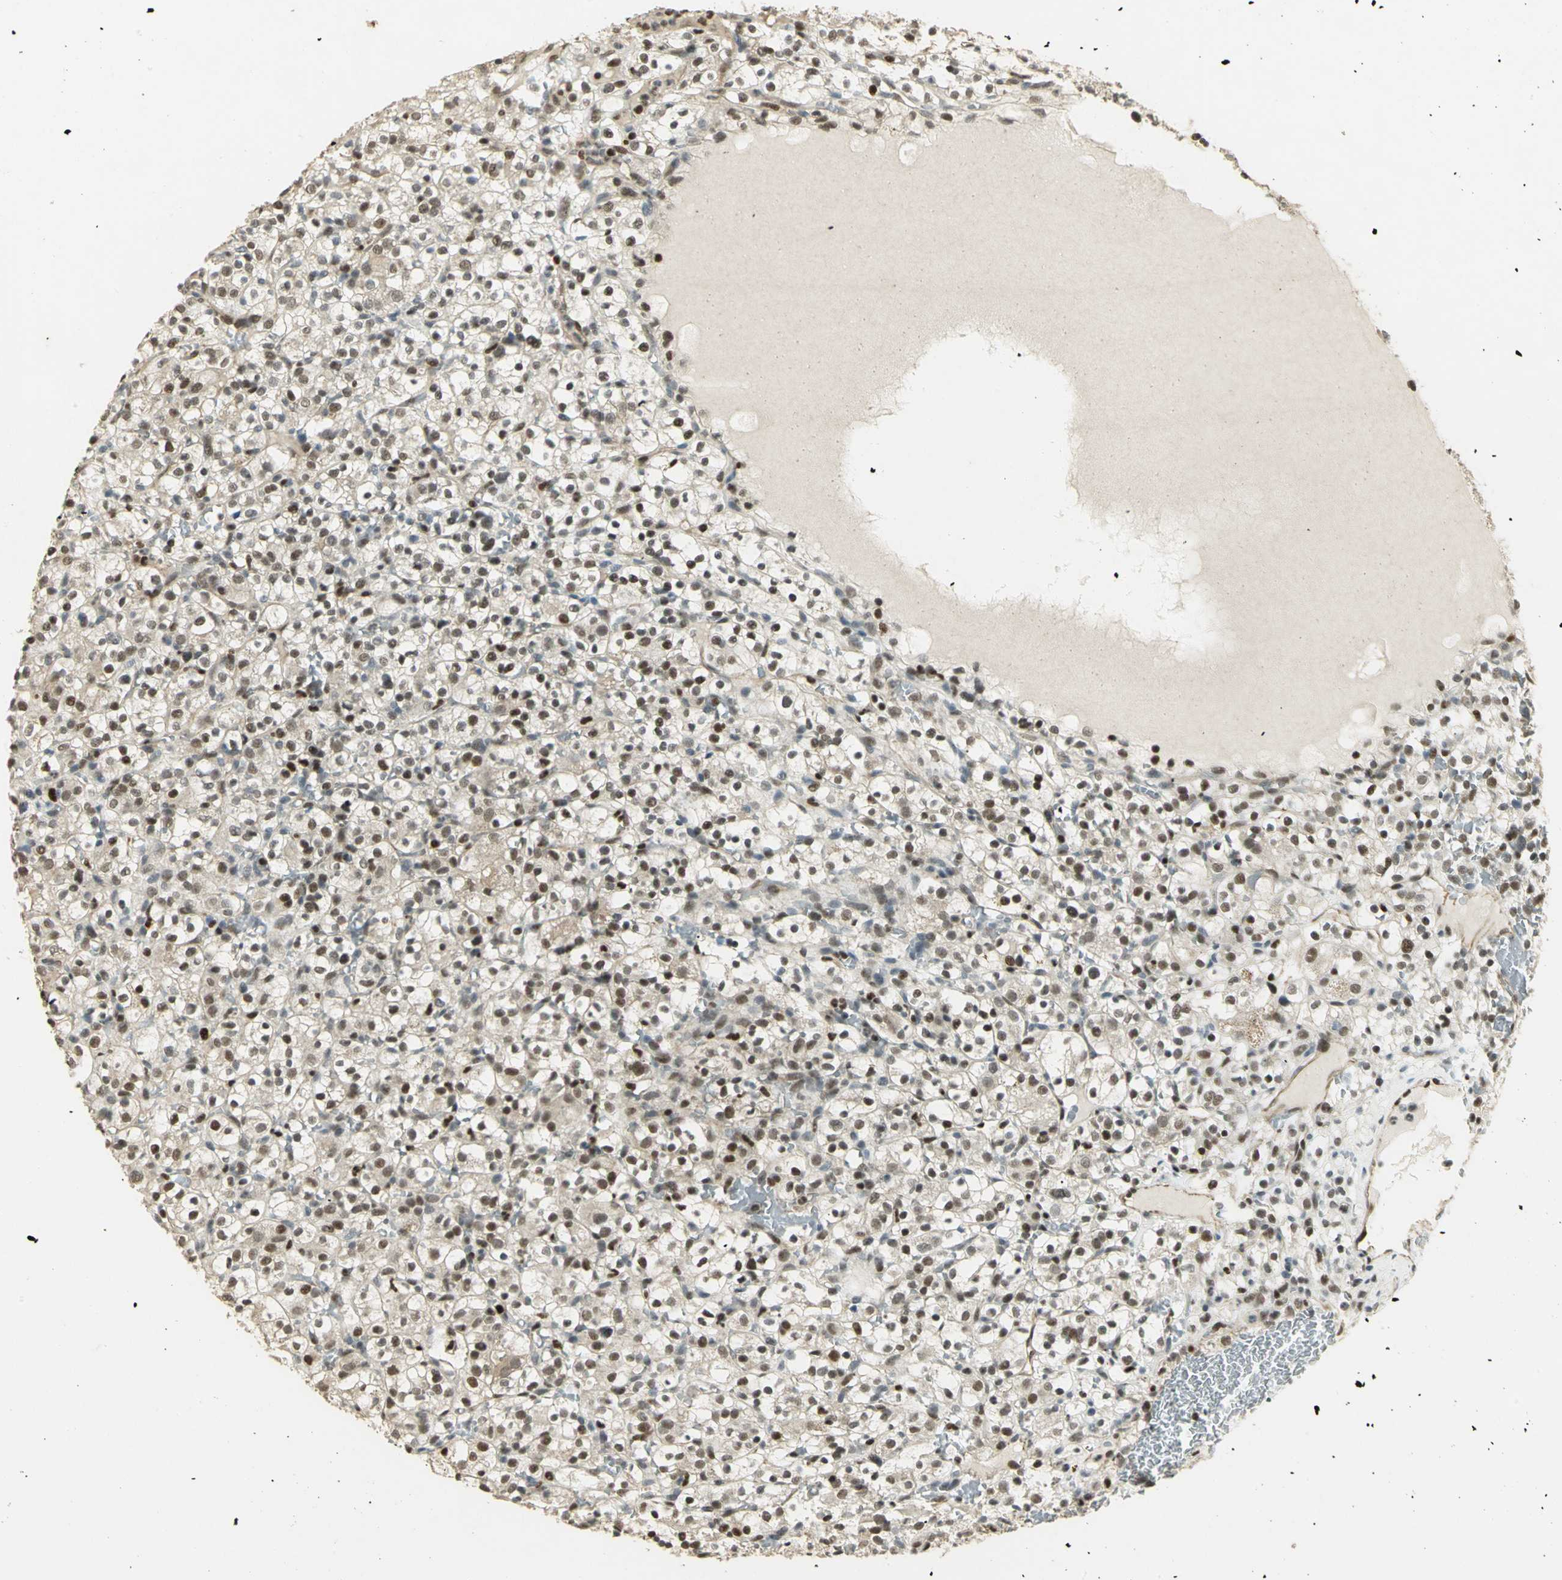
{"staining": {"intensity": "moderate", "quantity": ">75%", "location": "nuclear"}, "tissue": "renal cancer", "cell_type": "Tumor cells", "image_type": "cancer", "snomed": [{"axis": "morphology", "description": "Normal tissue, NOS"}, {"axis": "morphology", "description": "Adenocarcinoma, NOS"}, {"axis": "topography", "description": "Kidney"}], "caption": "Human adenocarcinoma (renal) stained with a protein marker reveals moderate staining in tumor cells.", "gene": "ELF1", "patient": {"sex": "female", "age": 72}}